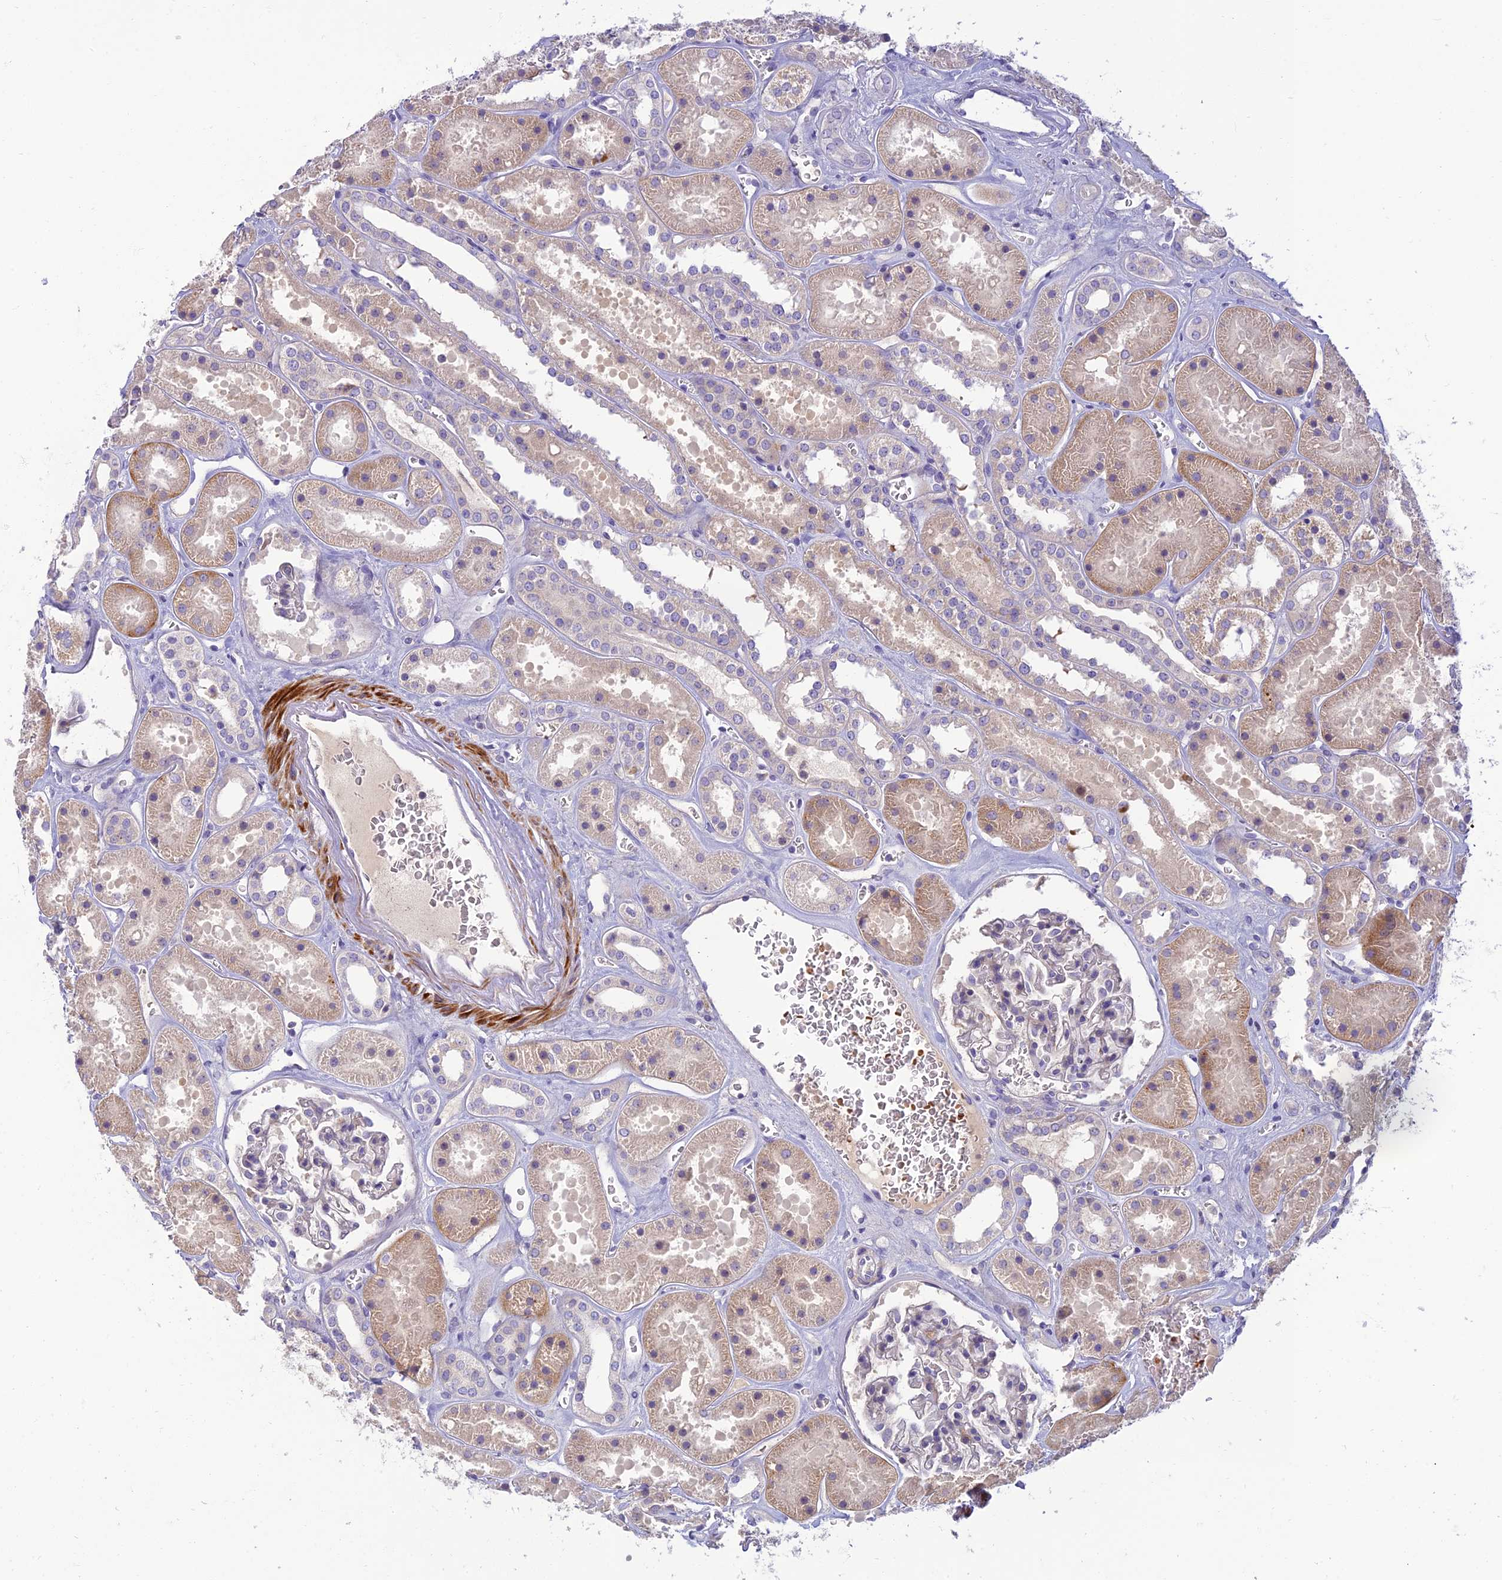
{"staining": {"intensity": "negative", "quantity": "none", "location": "none"}, "tissue": "kidney", "cell_type": "Cells in glomeruli", "image_type": "normal", "snomed": [{"axis": "morphology", "description": "Normal tissue, NOS"}, {"axis": "topography", "description": "Kidney"}], "caption": "Kidney stained for a protein using immunohistochemistry shows no positivity cells in glomeruli.", "gene": "CLIP4", "patient": {"sex": "female", "age": 41}}